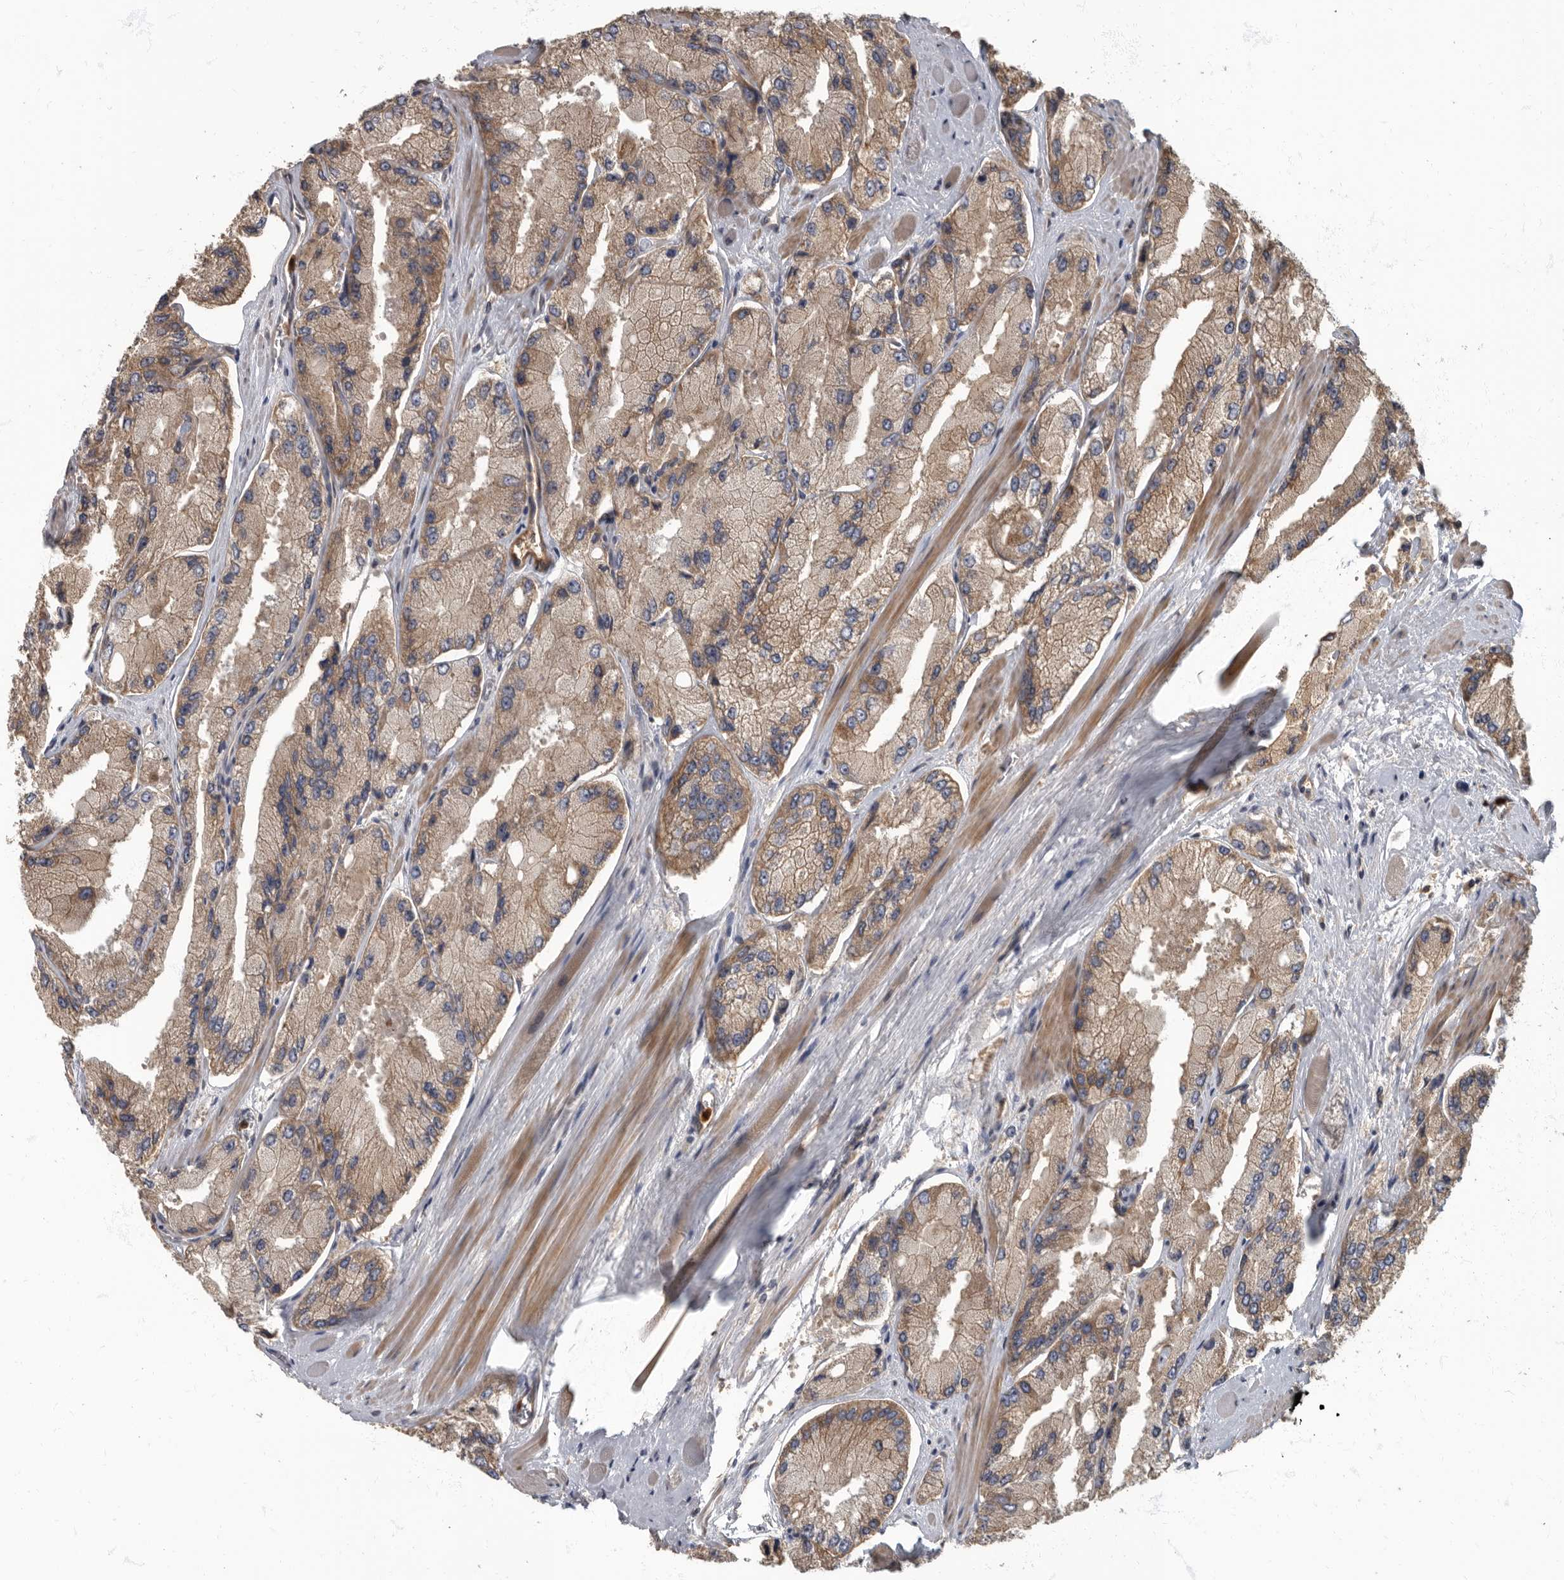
{"staining": {"intensity": "moderate", "quantity": ">75%", "location": "cytoplasmic/membranous"}, "tissue": "prostate cancer", "cell_type": "Tumor cells", "image_type": "cancer", "snomed": [{"axis": "morphology", "description": "Adenocarcinoma, High grade"}, {"axis": "topography", "description": "Prostate"}], "caption": "The image demonstrates staining of prostate cancer (adenocarcinoma (high-grade)), revealing moderate cytoplasmic/membranous protein positivity (brown color) within tumor cells.", "gene": "DAAM1", "patient": {"sex": "male", "age": 58}}